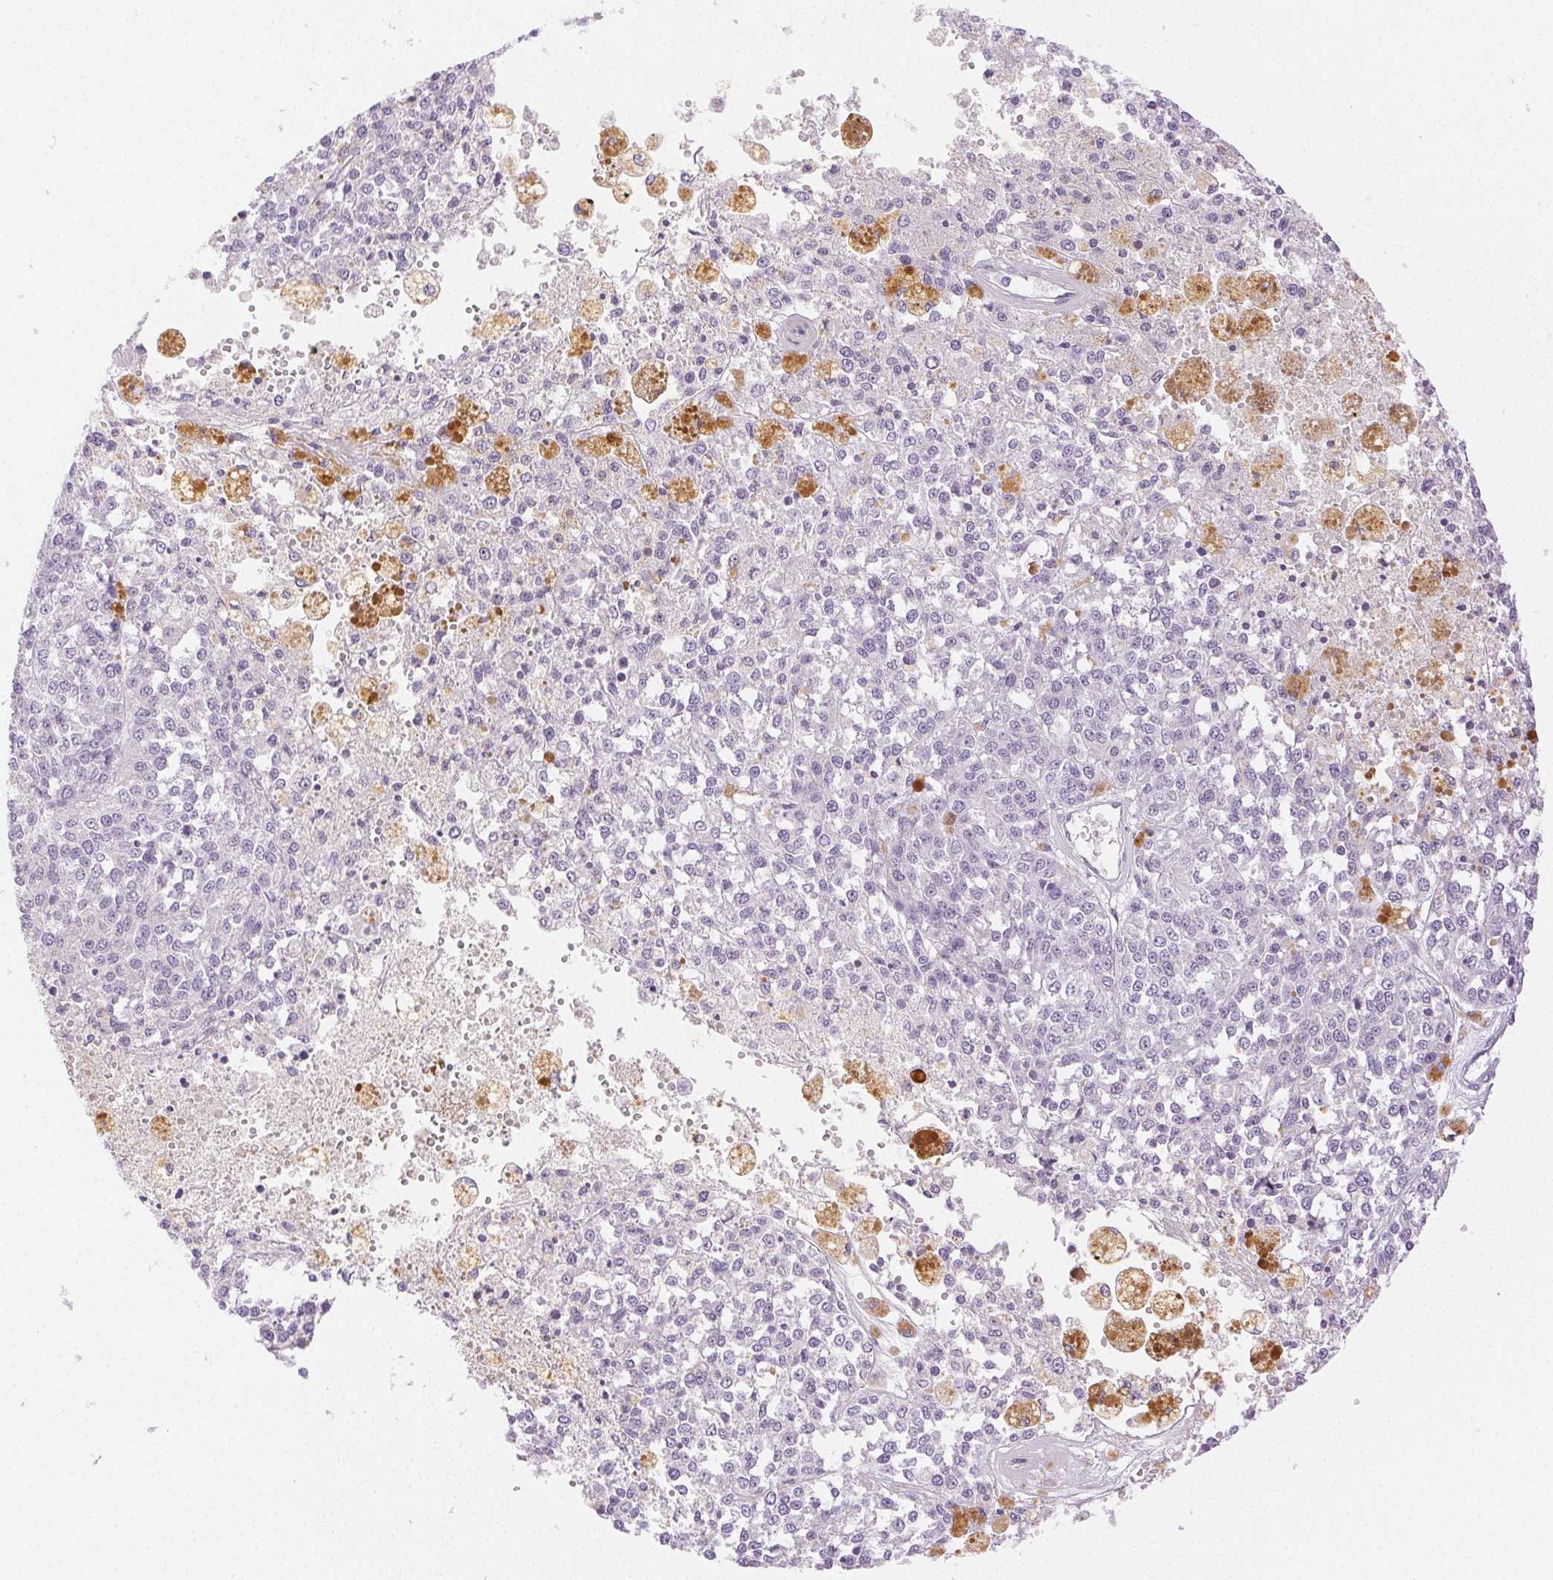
{"staining": {"intensity": "negative", "quantity": "none", "location": "none"}, "tissue": "melanoma", "cell_type": "Tumor cells", "image_type": "cancer", "snomed": [{"axis": "morphology", "description": "Malignant melanoma, Metastatic site"}, {"axis": "topography", "description": "Lymph node"}], "caption": "A high-resolution micrograph shows immunohistochemistry staining of malignant melanoma (metastatic site), which exhibits no significant expression in tumor cells.", "gene": "SPACA4", "patient": {"sex": "female", "age": 64}}